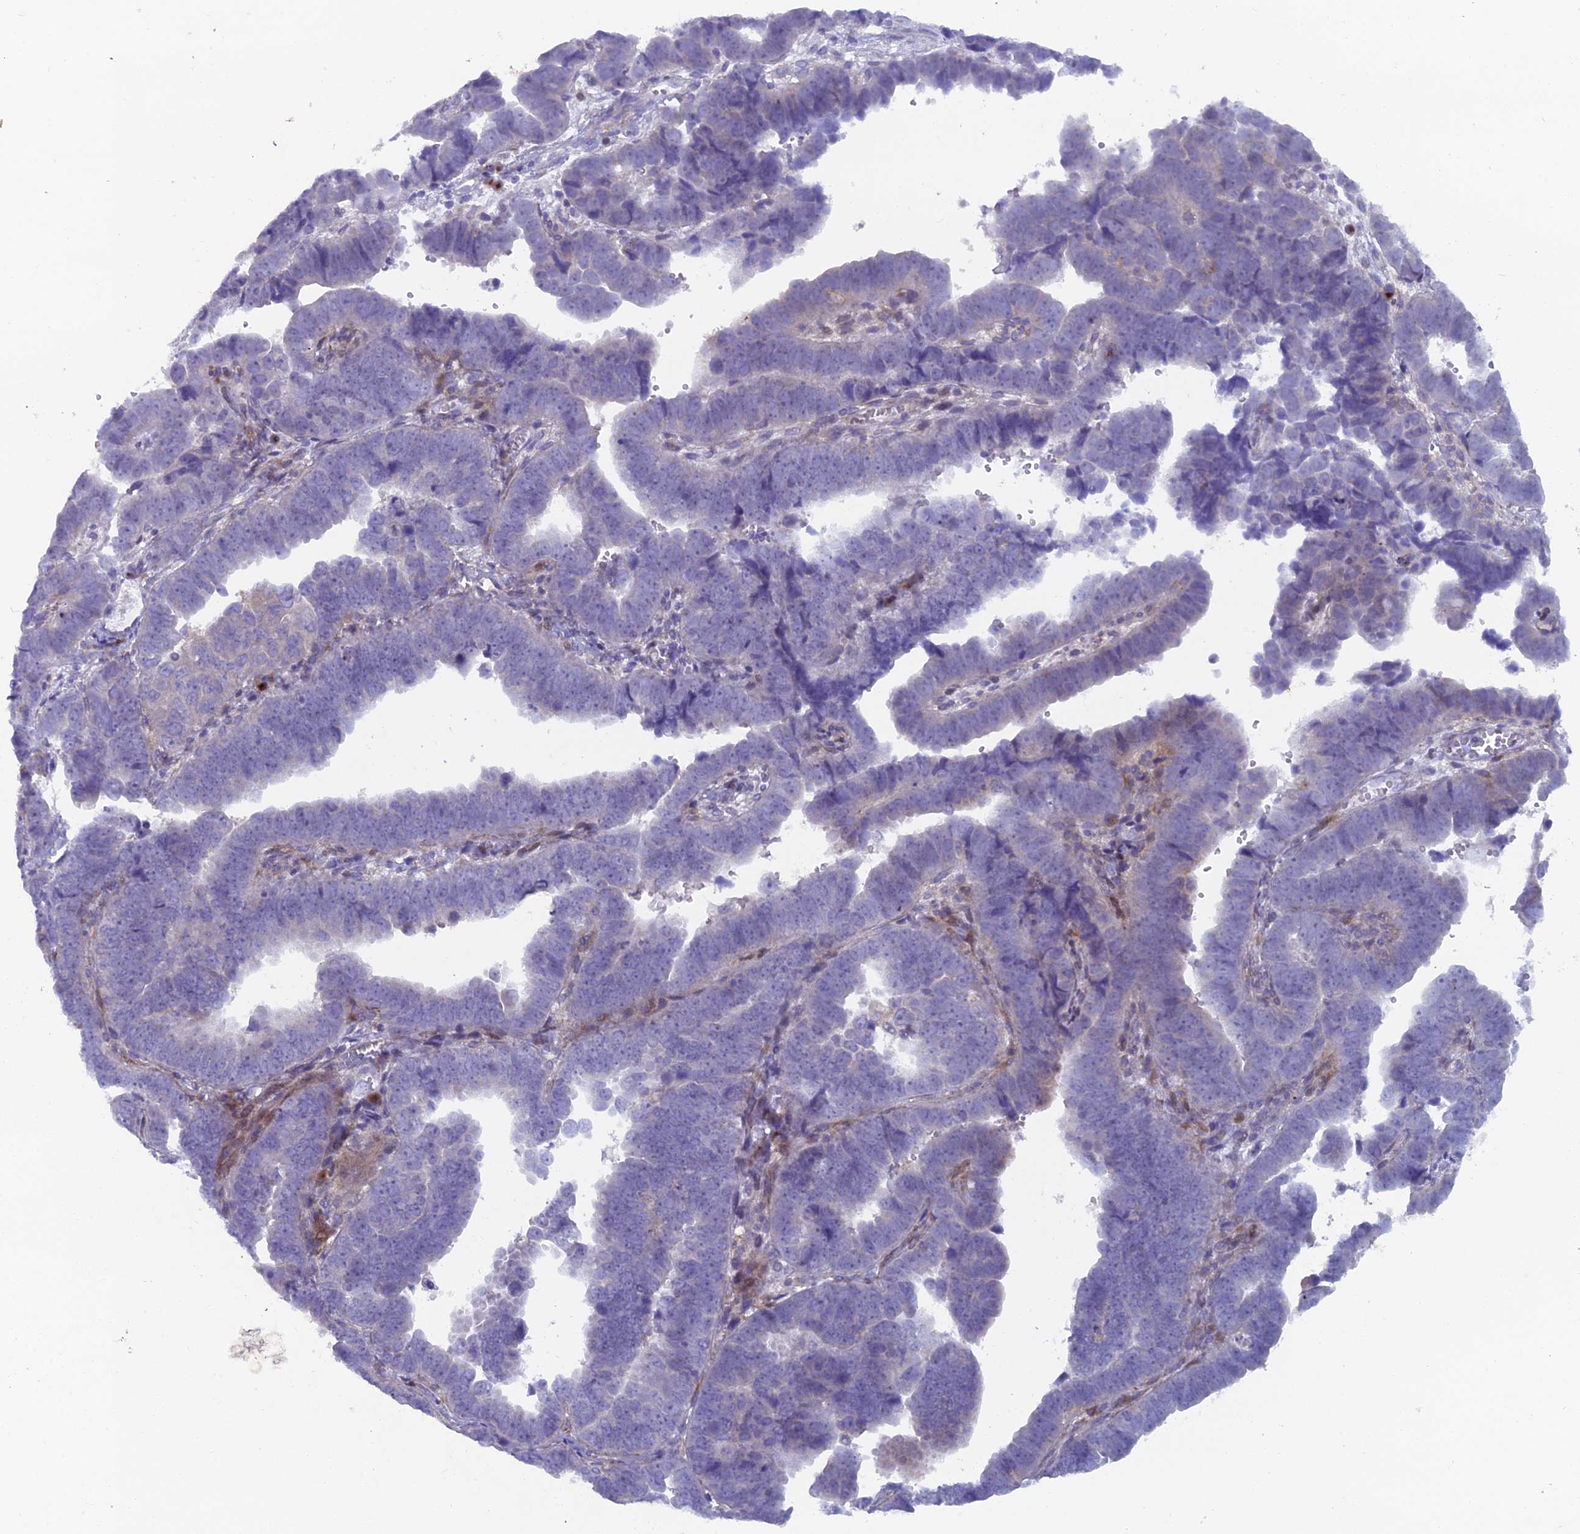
{"staining": {"intensity": "negative", "quantity": "none", "location": "none"}, "tissue": "endometrial cancer", "cell_type": "Tumor cells", "image_type": "cancer", "snomed": [{"axis": "morphology", "description": "Adenocarcinoma, NOS"}, {"axis": "topography", "description": "Endometrium"}], "caption": "A photomicrograph of human endometrial adenocarcinoma is negative for staining in tumor cells.", "gene": "B9D2", "patient": {"sex": "female", "age": 75}}